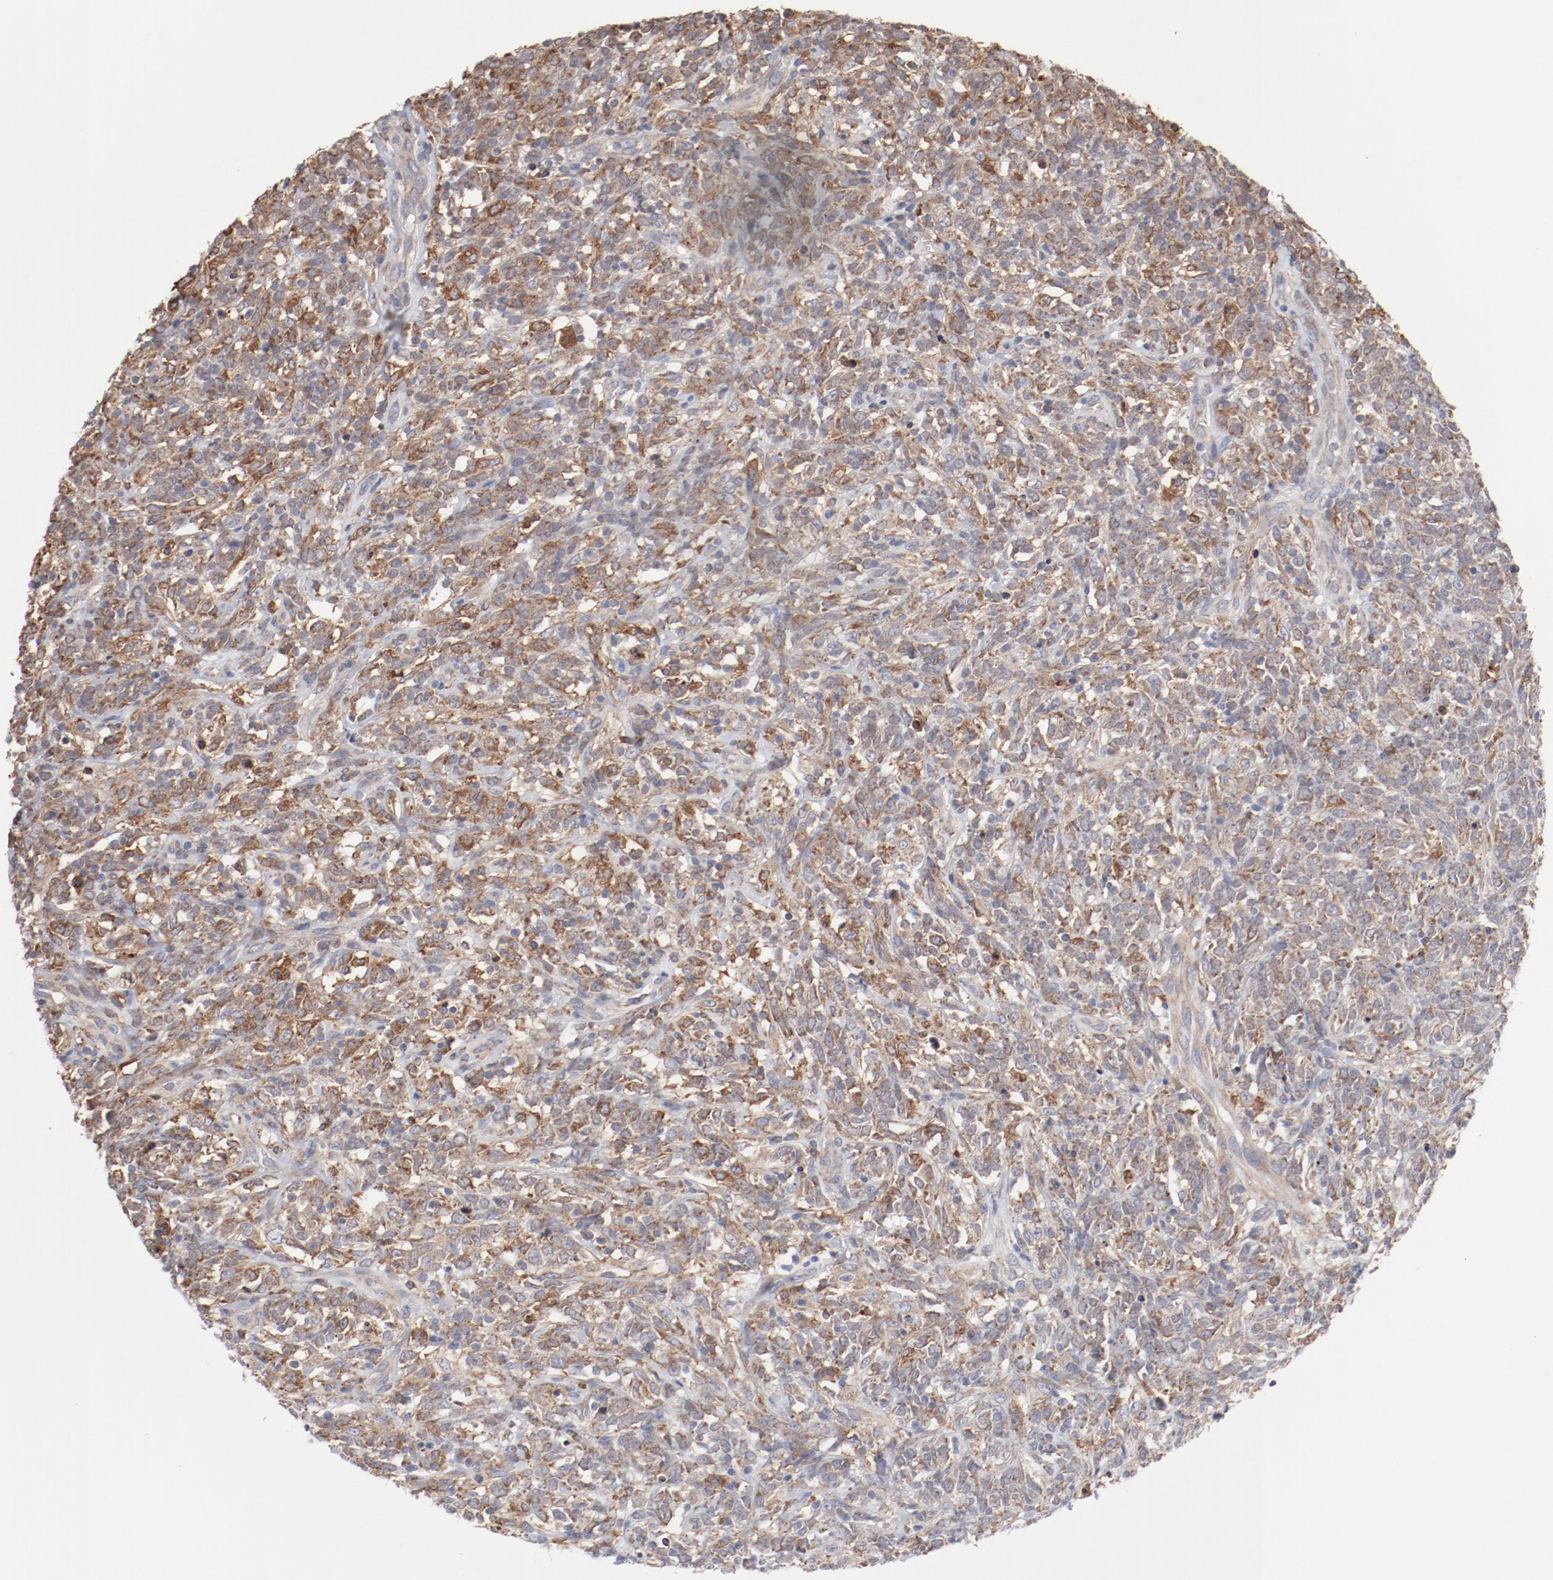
{"staining": {"intensity": "weak", "quantity": ">75%", "location": "cytoplasmic/membranous"}, "tissue": "lymphoma", "cell_type": "Tumor cells", "image_type": "cancer", "snomed": [{"axis": "morphology", "description": "Malignant lymphoma, non-Hodgkin's type, High grade"}, {"axis": "topography", "description": "Lymph node"}], "caption": "This histopathology image reveals IHC staining of malignant lymphoma, non-Hodgkin's type (high-grade), with low weak cytoplasmic/membranous staining in about >75% of tumor cells.", "gene": "PPFIBP2", "patient": {"sex": "female", "age": 73}}